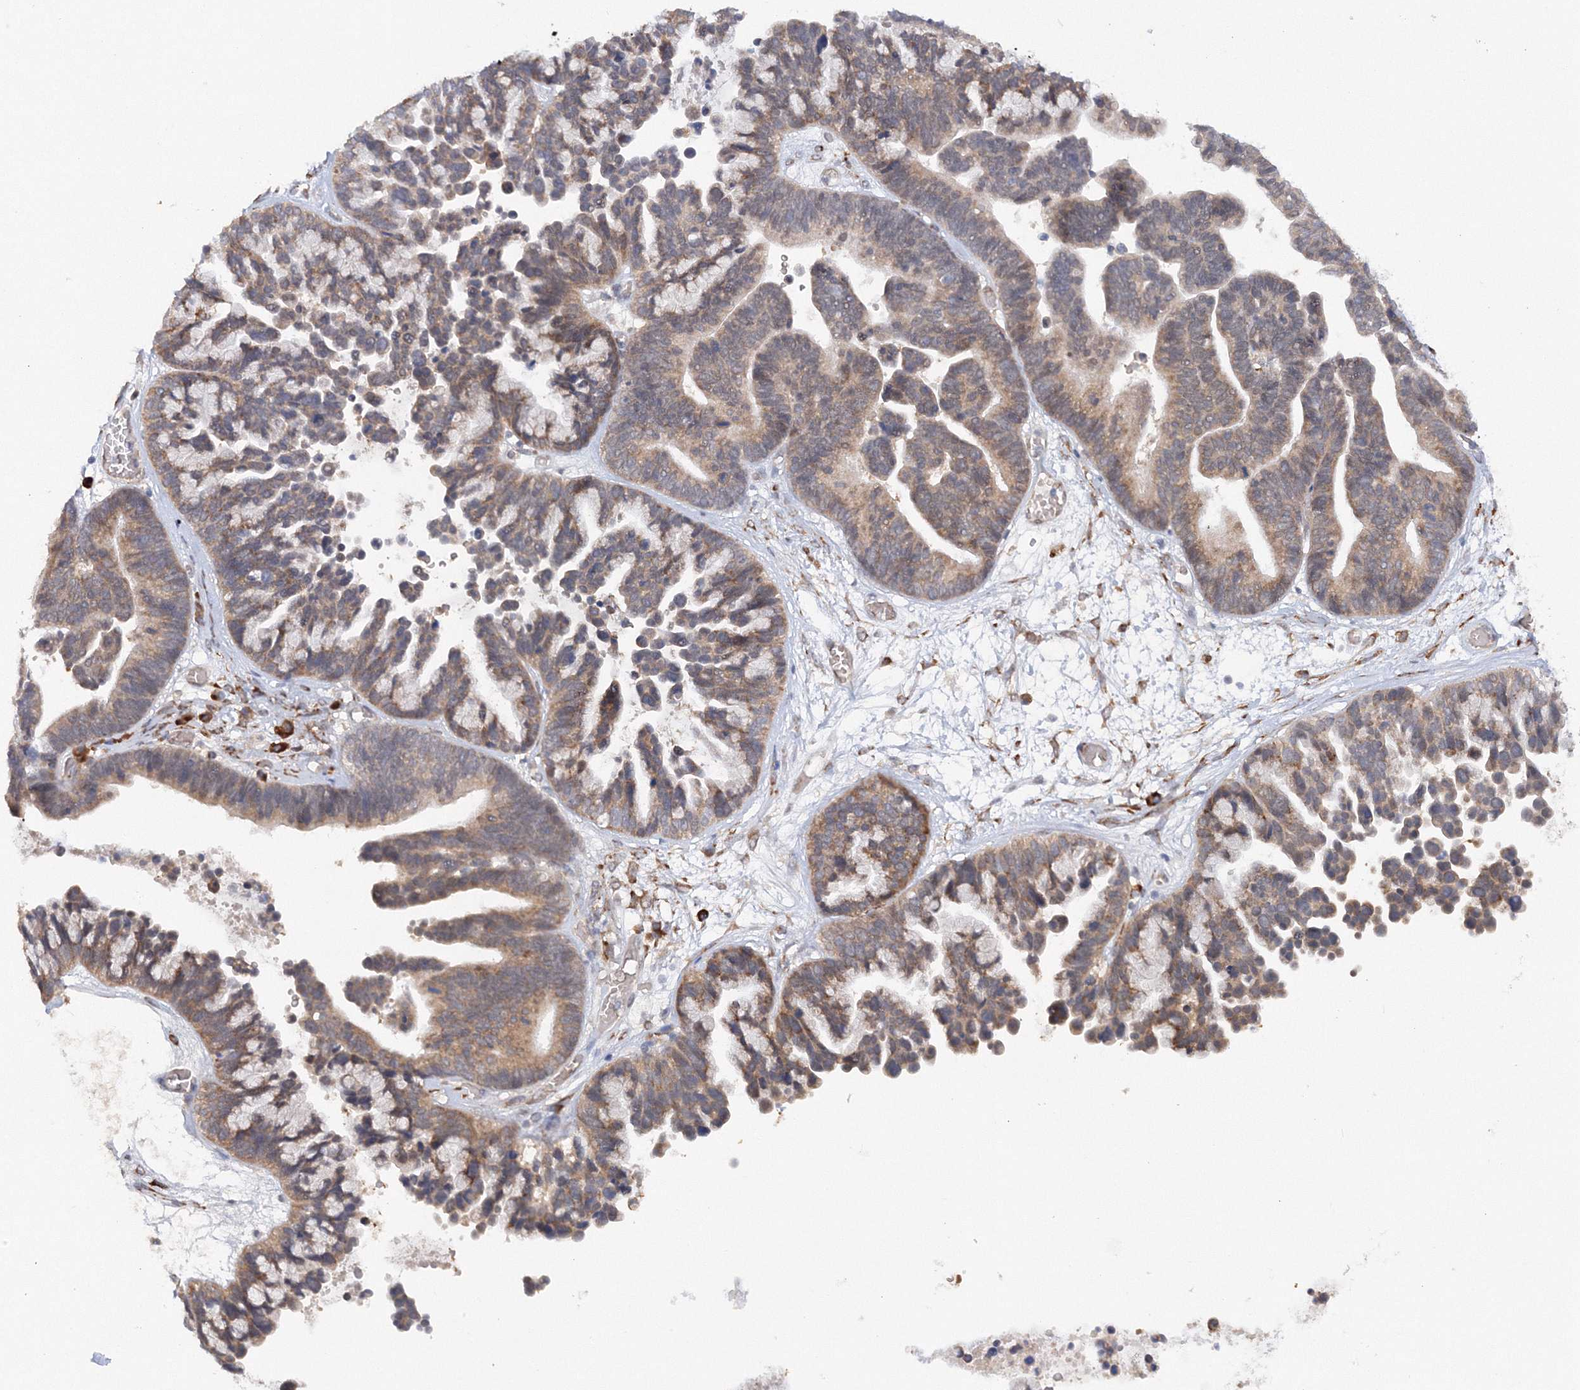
{"staining": {"intensity": "weak", "quantity": ">75%", "location": "cytoplasmic/membranous"}, "tissue": "ovarian cancer", "cell_type": "Tumor cells", "image_type": "cancer", "snomed": [{"axis": "morphology", "description": "Cystadenocarcinoma, serous, NOS"}, {"axis": "topography", "description": "Ovary"}], "caption": "This photomicrograph displays immunohistochemistry staining of human serous cystadenocarcinoma (ovarian), with low weak cytoplasmic/membranous expression in approximately >75% of tumor cells.", "gene": "DIS3L2", "patient": {"sex": "female", "age": 56}}